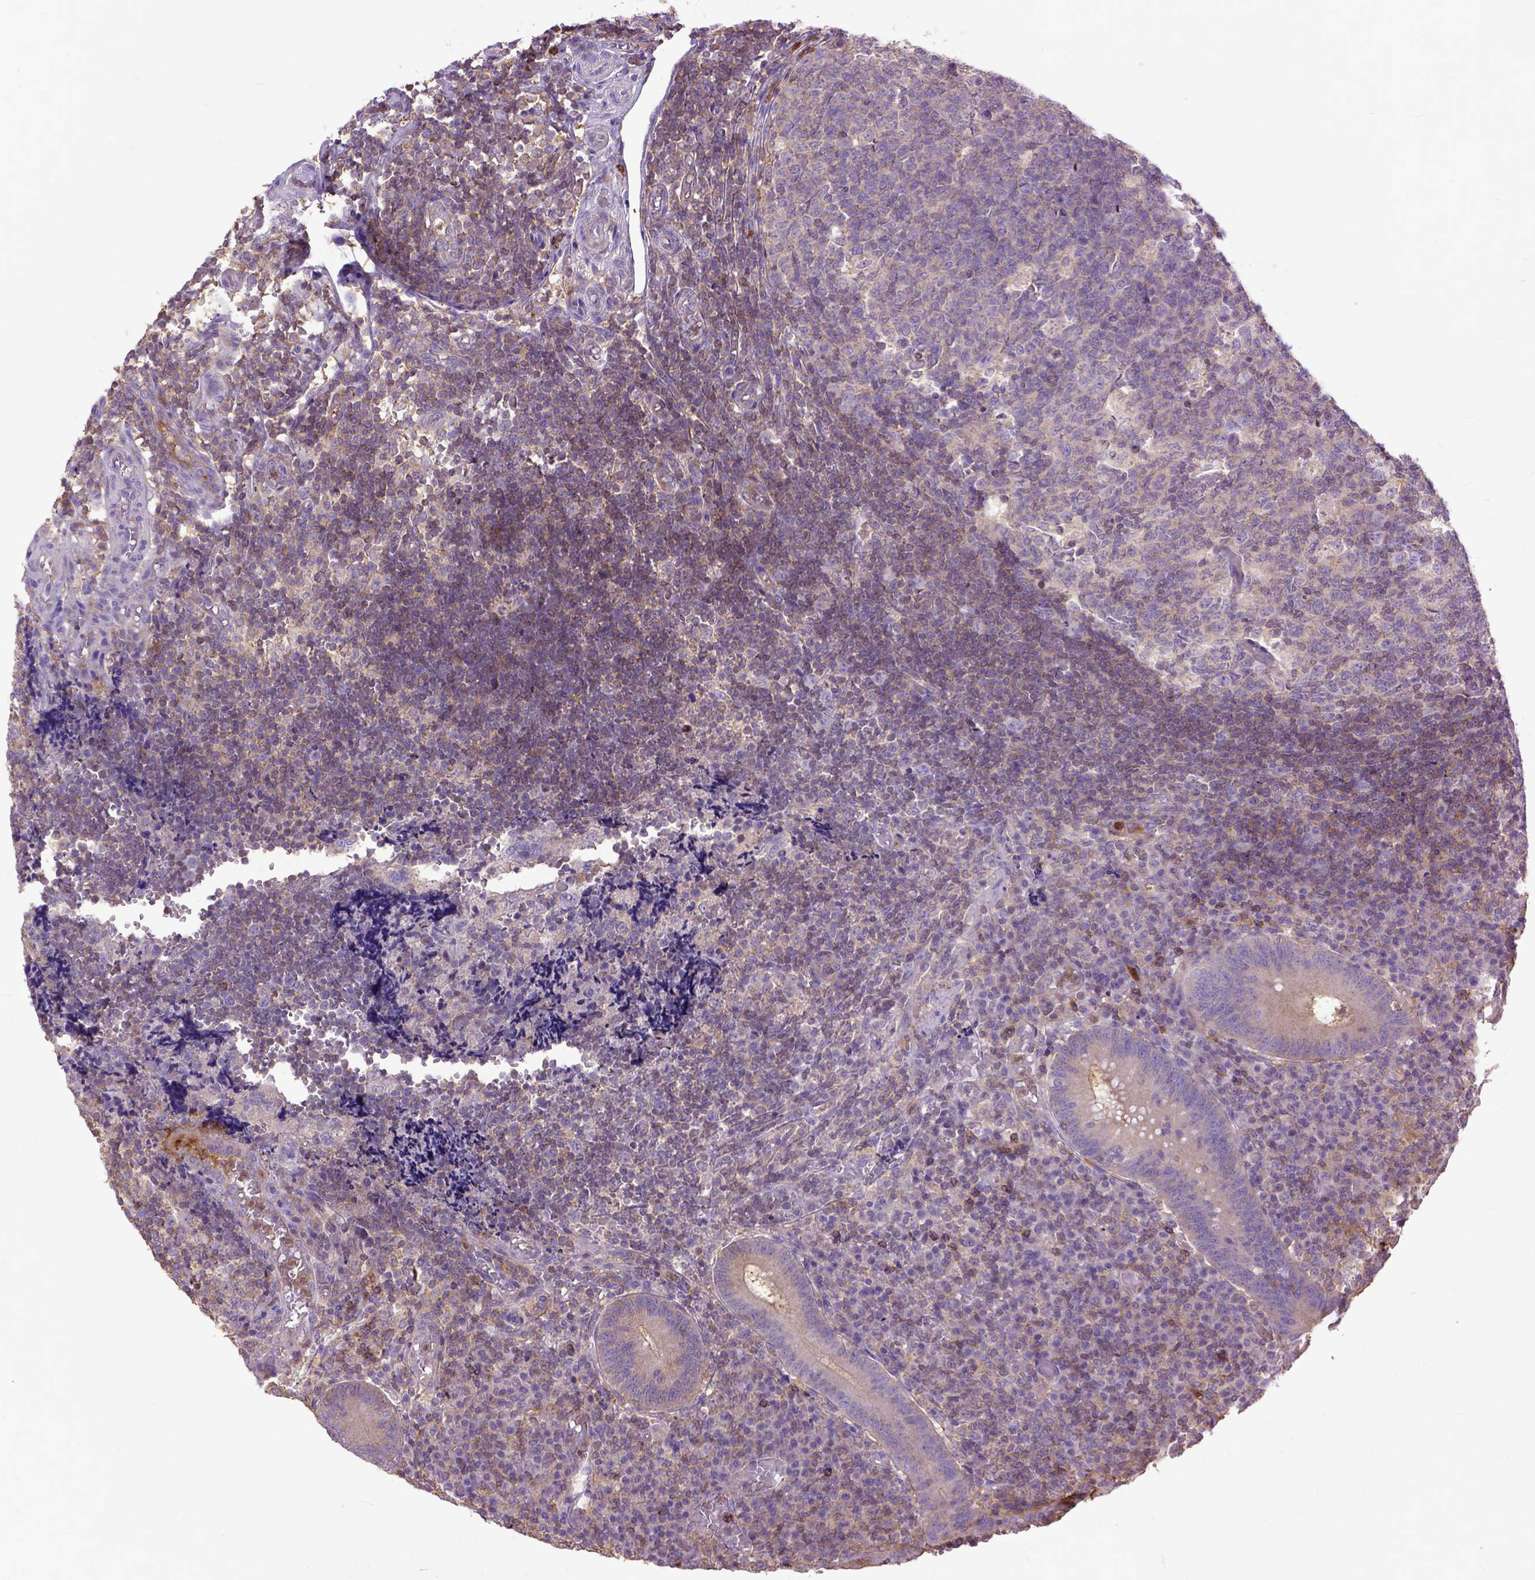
{"staining": {"intensity": "weak", "quantity": ">75%", "location": "cytoplasmic/membranous"}, "tissue": "appendix", "cell_type": "Glandular cells", "image_type": "normal", "snomed": [{"axis": "morphology", "description": "Normal tissue, NOS"}, {"axis": "topography", "description": "Appendix"}], "caption": "Brown immunohistochemical staining in benign human appendix exhibits weak cytoplasmic/membranous staining in about >75% of glandular cells.", "gene": "NAMPT", "patient": {"sex": "male", "age": 18}}